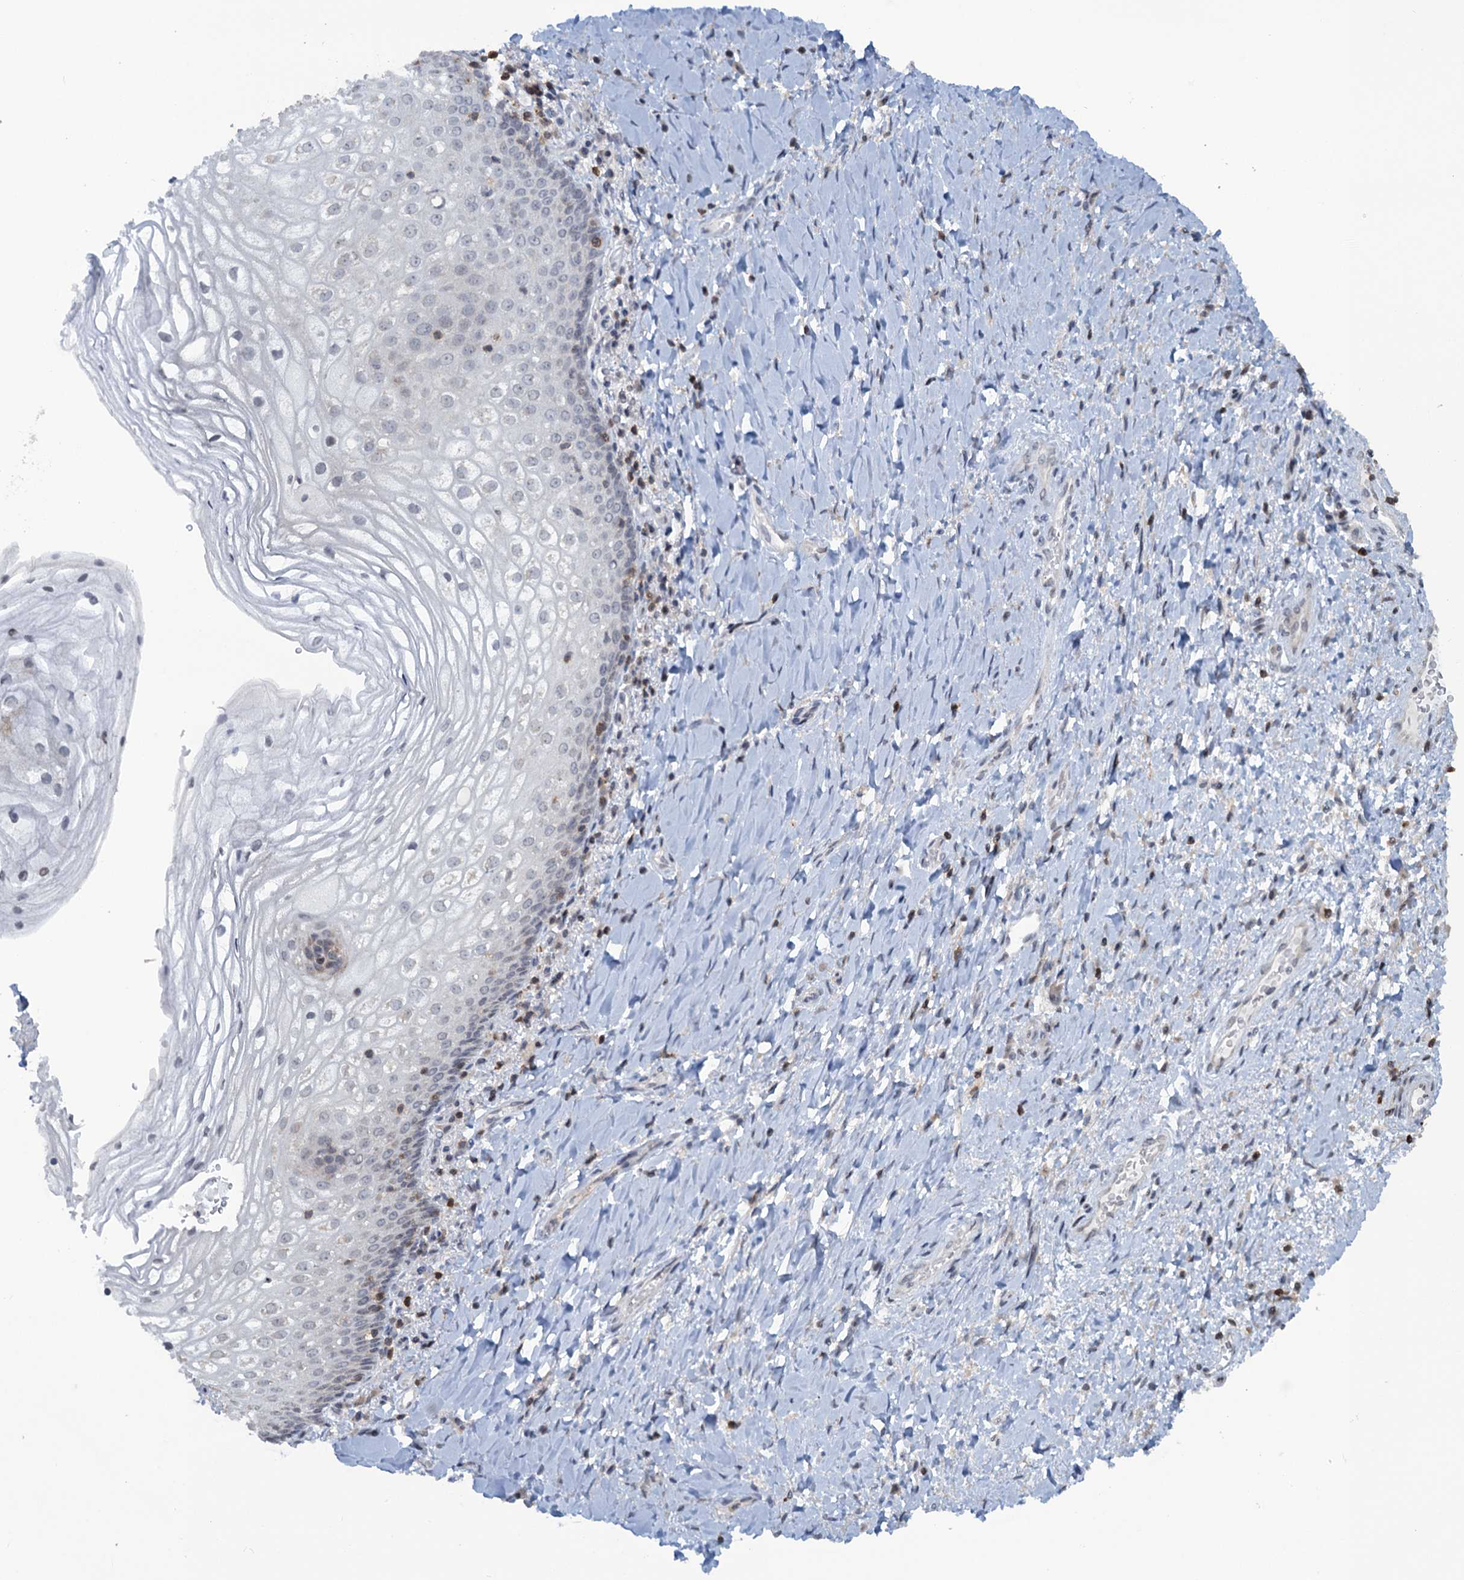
{"staining": {"intensity": "weak", "quantity": "<25%", "location": "nuclear"}, "tissue": "vagina", "cell_type": "Squamous epithelial cells", "image_type": "normal", "snomed": [{"axis": "morphology", "description": "Normal tissue, NOS"}, {"axis": "topography", "description": "Vagina"}], "caption": "Vagina was stained to show a protein in brown. There is no significant positivity in squamous epithelial cells. (DAB immunohistochemistry (IHC) visualized using brightfield microscopy, high magnification).", "gene": "FYB1", "patient": {"sex": "female", "age": 60}}